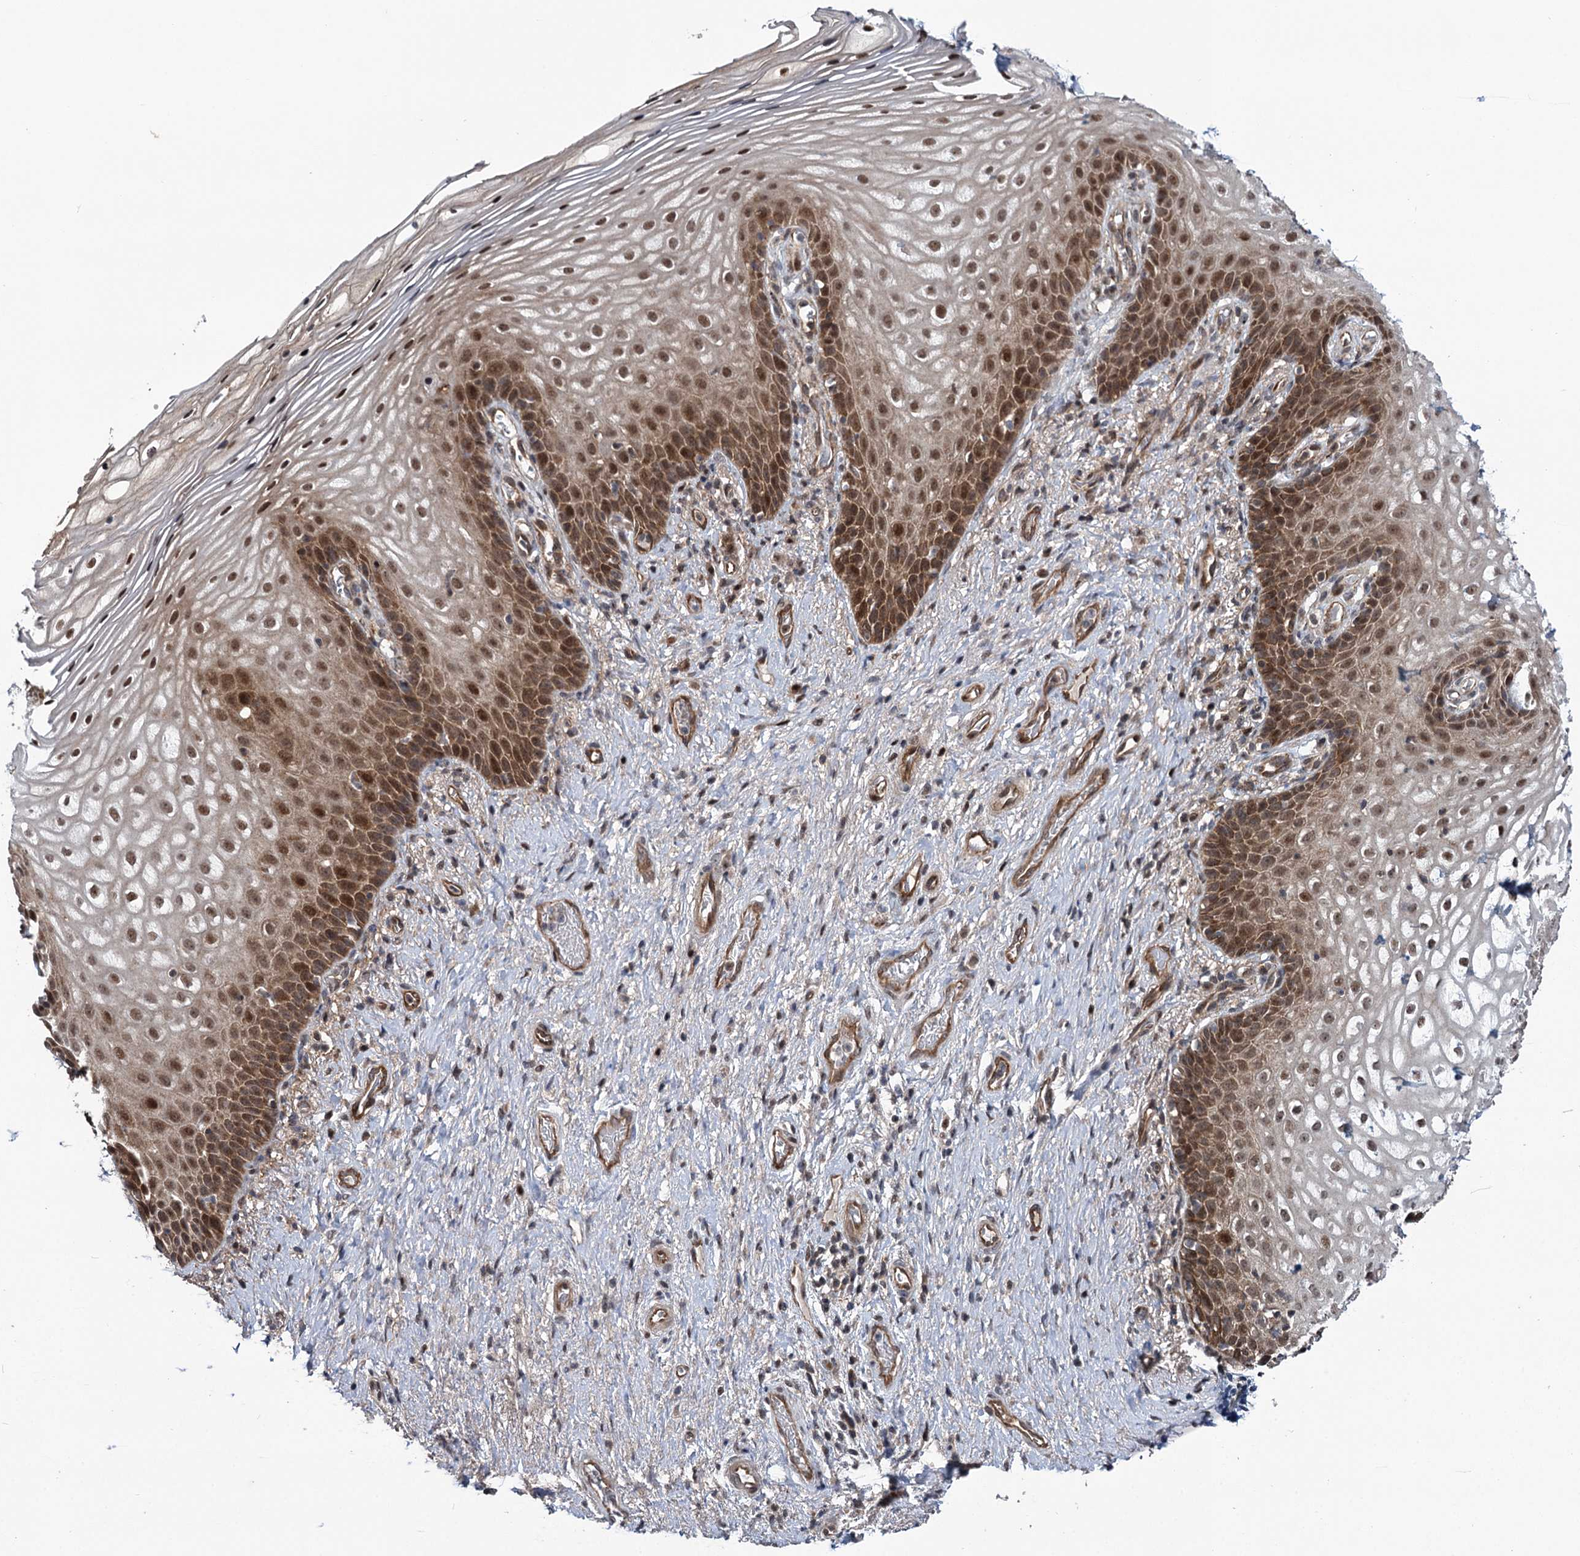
{"staining": {"intensity": "moderate", "quantity": ">75%", "location": "cytoplasmic/membranous,nuclear"}, "tissue": "vagina", "cell_type": "Squamous epithelial cells", "image_type": "normal", "snomed": [{"axis": "morphology", "description": "Normal tissue, NOS"}, {"axis": "topography", "description": "Vagina"}], "caption": "Immunohistochemical staining of normal human vagina demonstrates moderate cytoplasmic/membranous,nuclear protein expression in approximately >75% of squamous epithelial cells.", "gene": "GPBP1", "patient": {"sex": "female", "age": 60}}